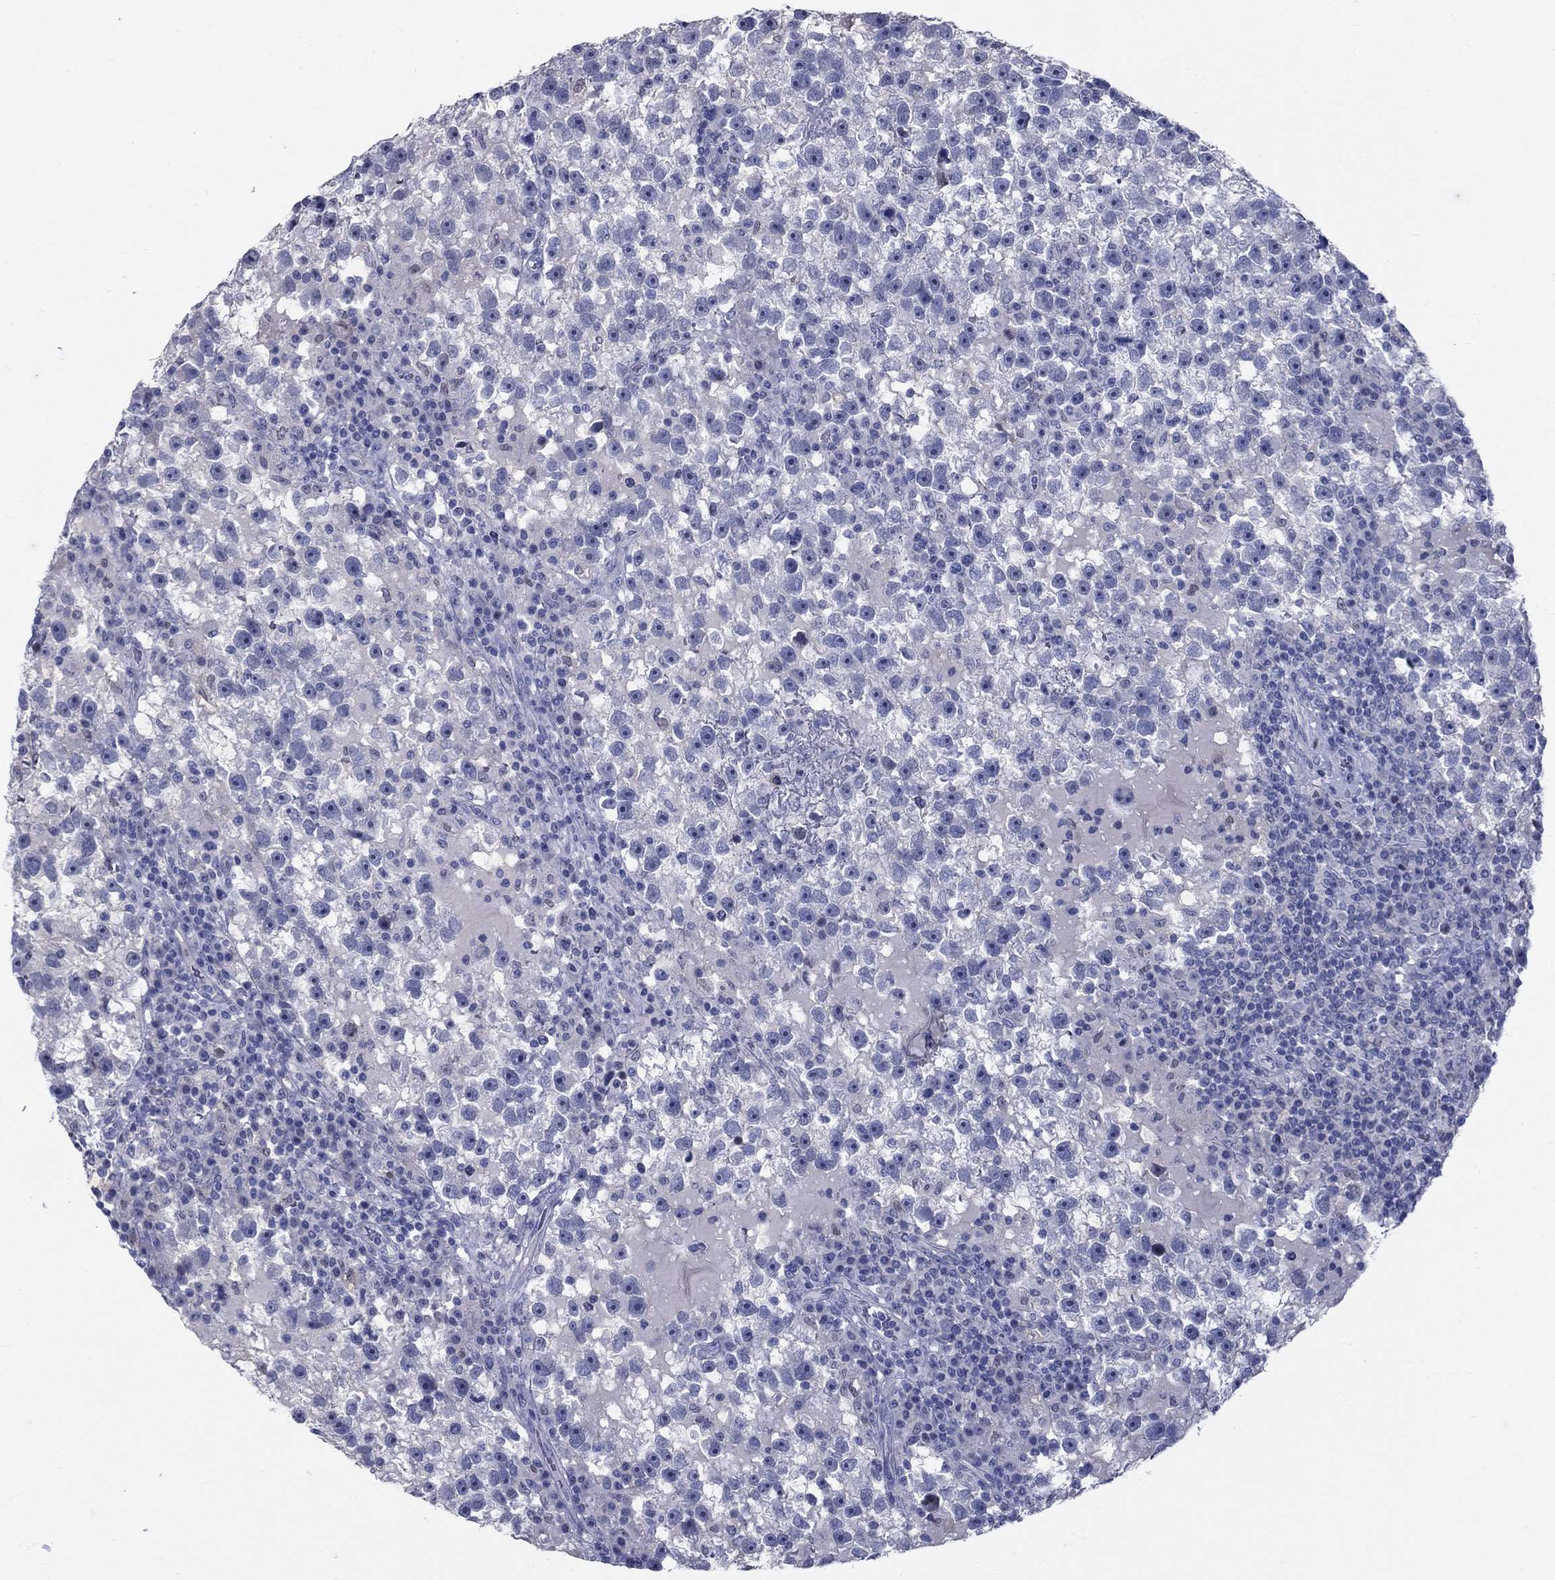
{"staining": {"intensity": "negative", "quantity": "none", "location": "none"}, "tissue": "testis cancer", "cell_type": "Tumor cells", "image_type": "cancer", "snomed": [{"axis": "morphology", "description": "Seminoma, NOS"}, {"axis": "topography", "description": "Testis"}], "caption": "An image of human testis cancer is negative for staining in tumor cells.", "gene": "GUCA1A", "patient": {"sex": "male", "age": 47}}